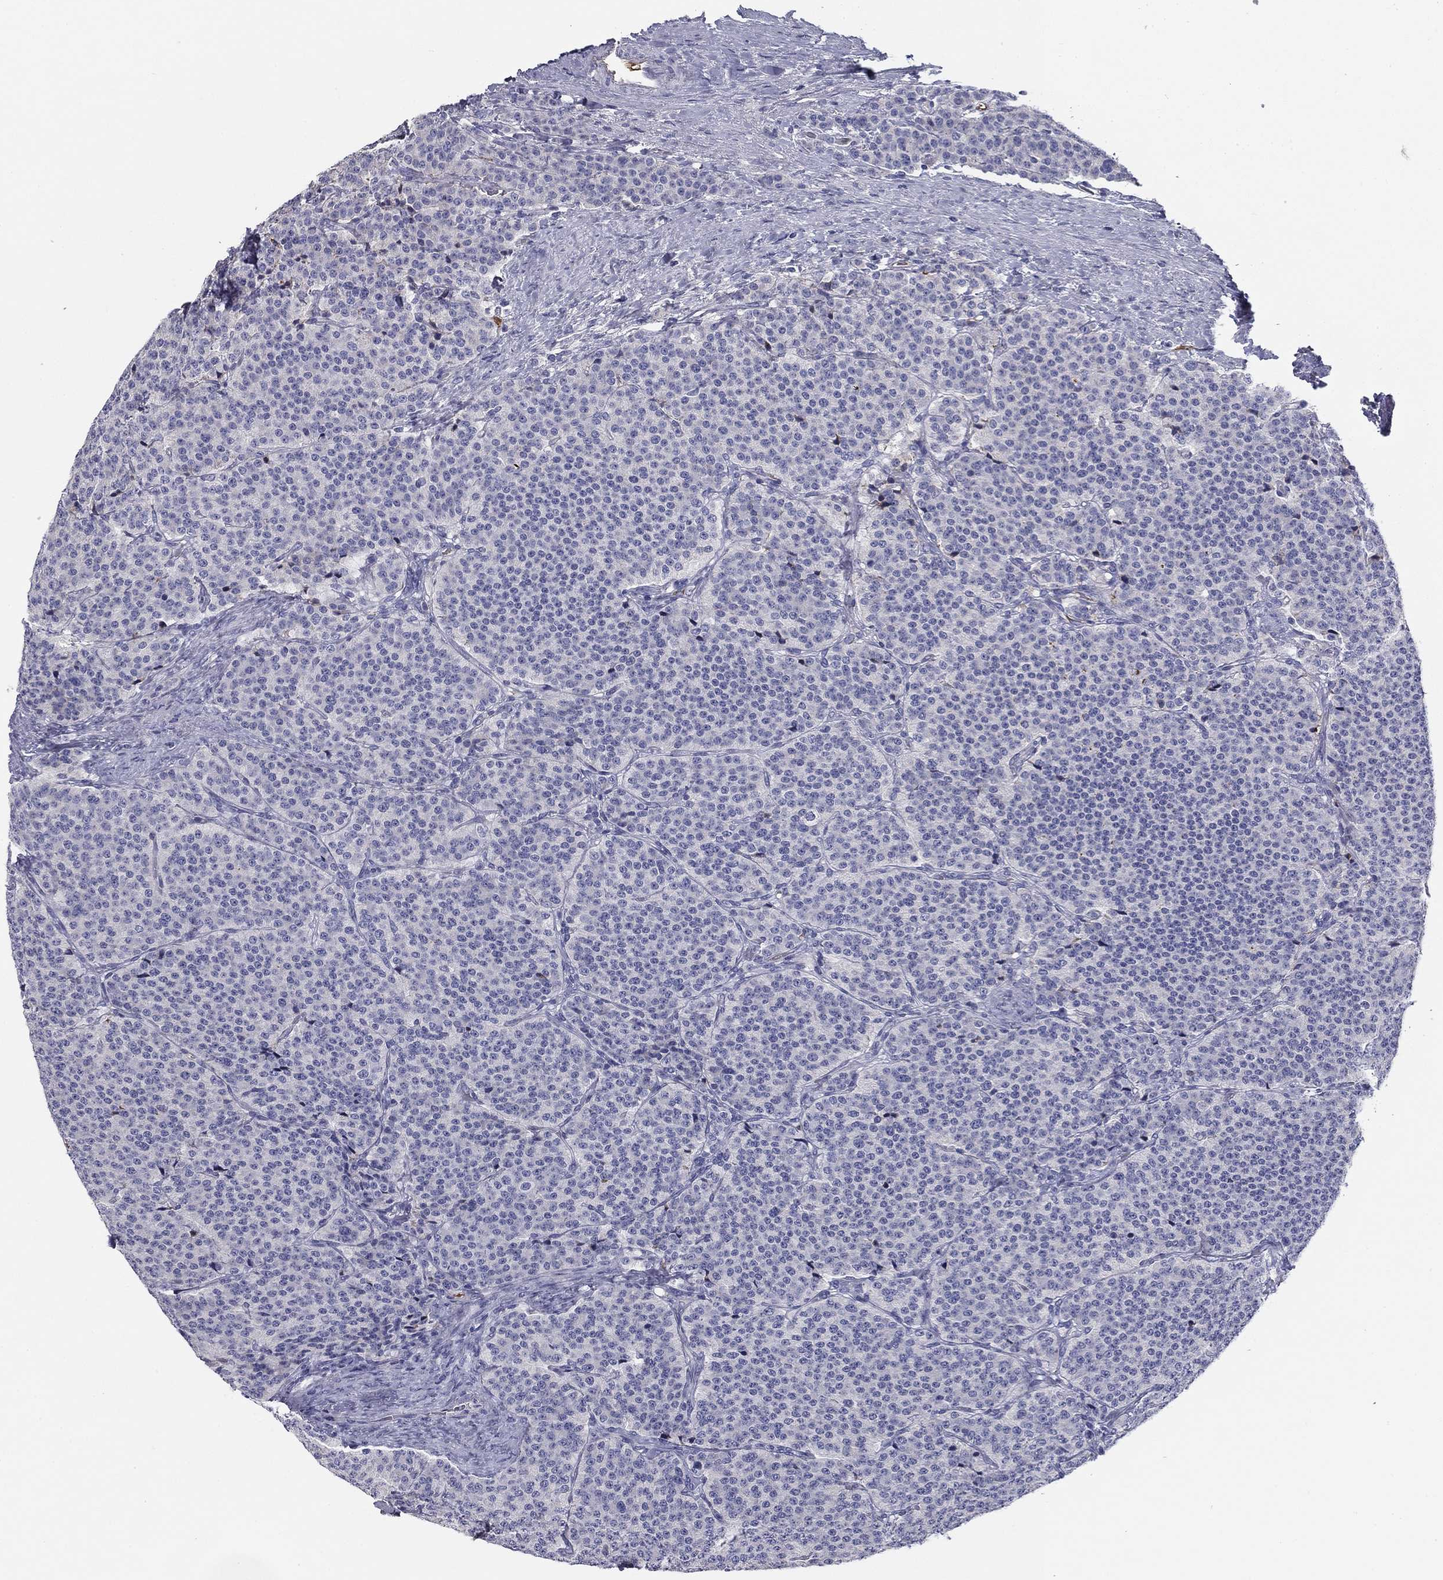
{"staining": {"intensity": "negative", "quantity": "none", "location": "none"}, "tissue": "carcinoid", "cell_type": "Tumor cells", "image_type": "cancer", "snomed": [{"axis": "morphology", "description": "Carcinoid, malignant, NOS"}, {"axis": "topography", "description": "Small intestine"}], "caption": "DAB immunohistochemical staining of human carcinoid (malignant) shows no significant positivity in tumor cells.", "gene": "CPLX4", "patient": {"sex": "female", "age": 58}}